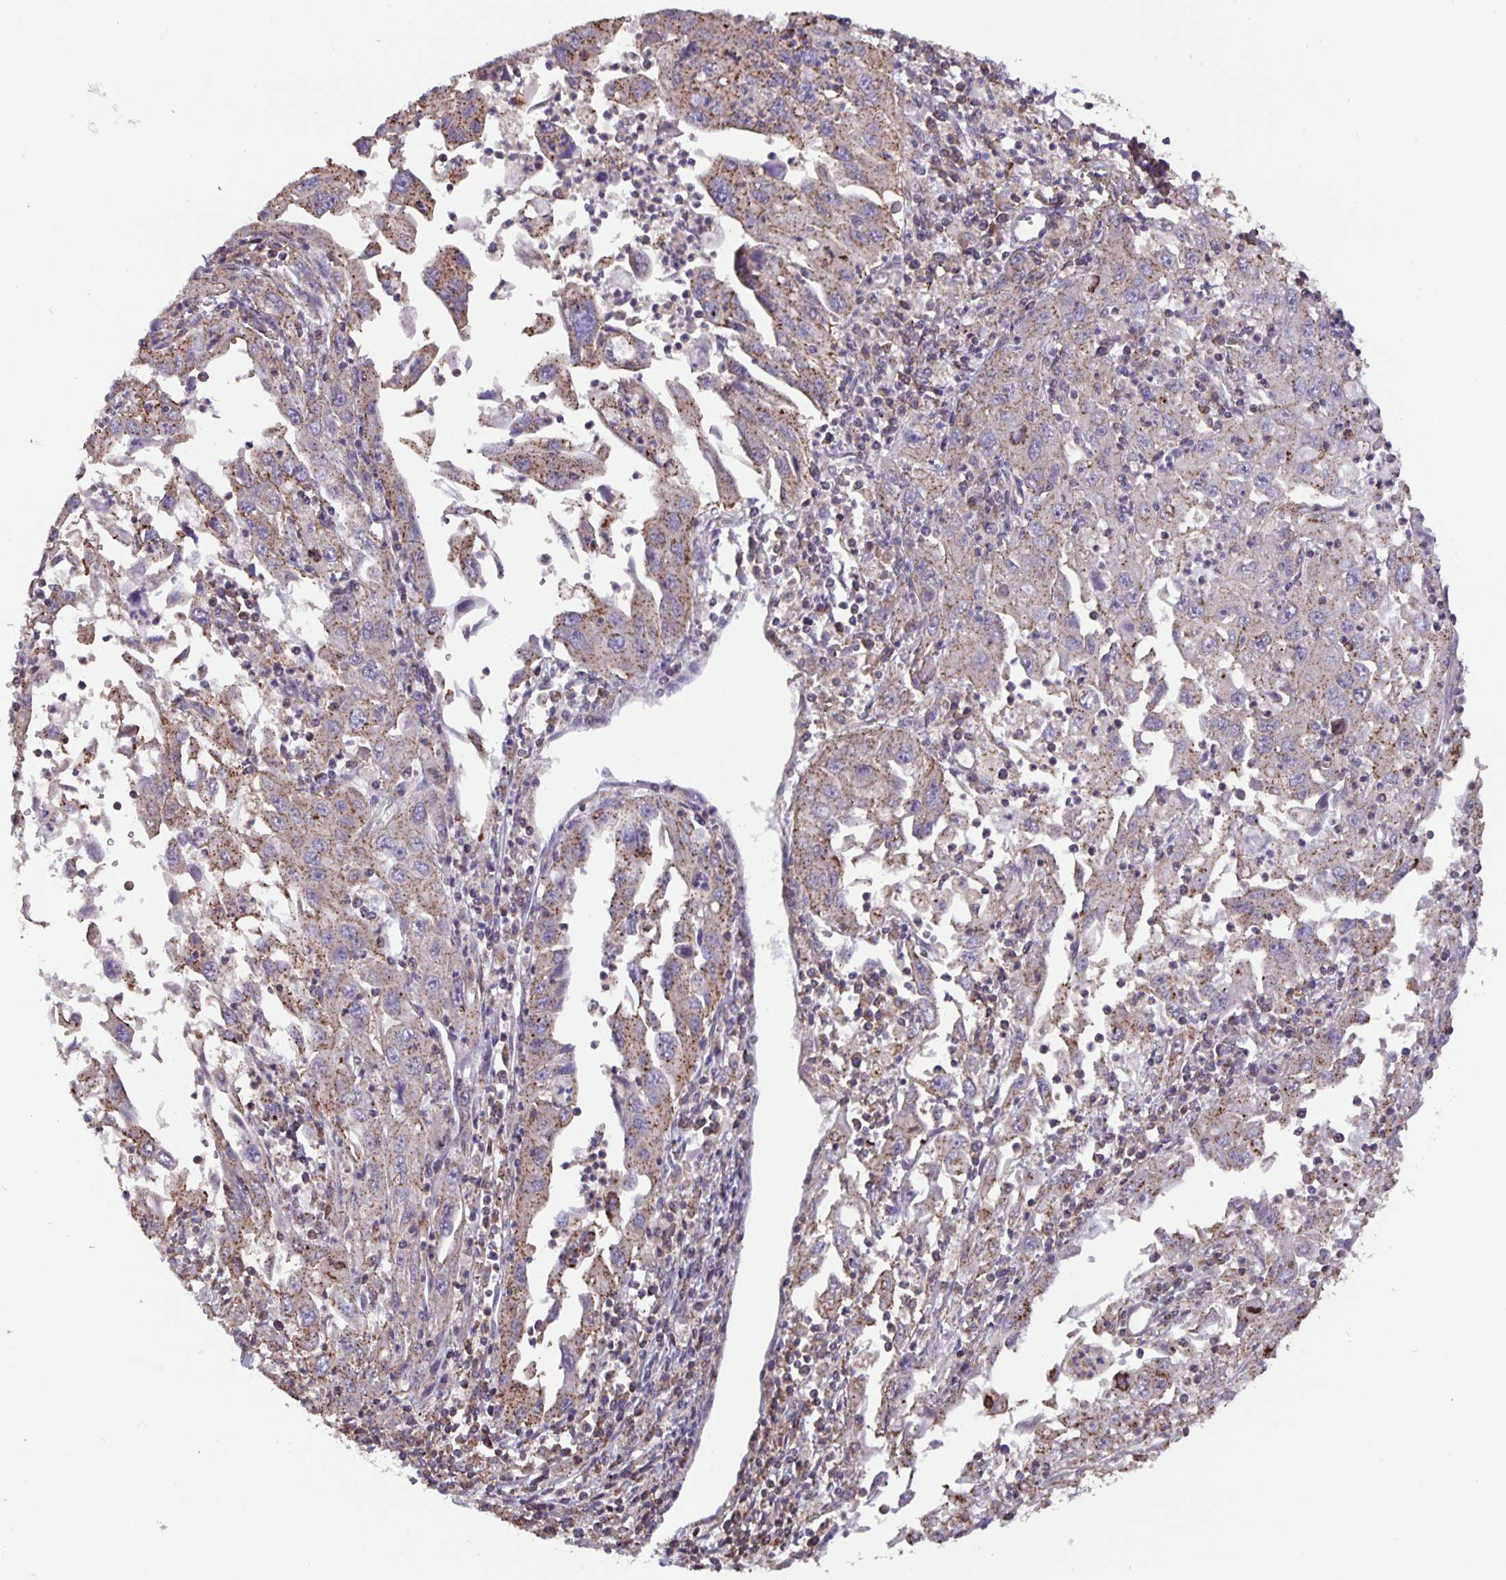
{"staining": {"intensity": "moderate", "quantity": ">75%", "location": "cytoplasmic/membranous"}, "tissue": "endometrial cancer", "cell_type": "Tumor cells", "image_type": "cancer", "snomed": [{"axis": "morphology", "description": "Adenocarcinoma, NOS"}, {"axis": "topography", "description": "Uterus"}], "caption": "Endometrial cancer (adenocarcinoma) was stained to show a protein in brown. There is medium levels of moderate cytoplasmic/membranous positivity in about >75% of tumor cells.", "gene": "TMEM71", "patient": {"sex": "female", "age": 62}}